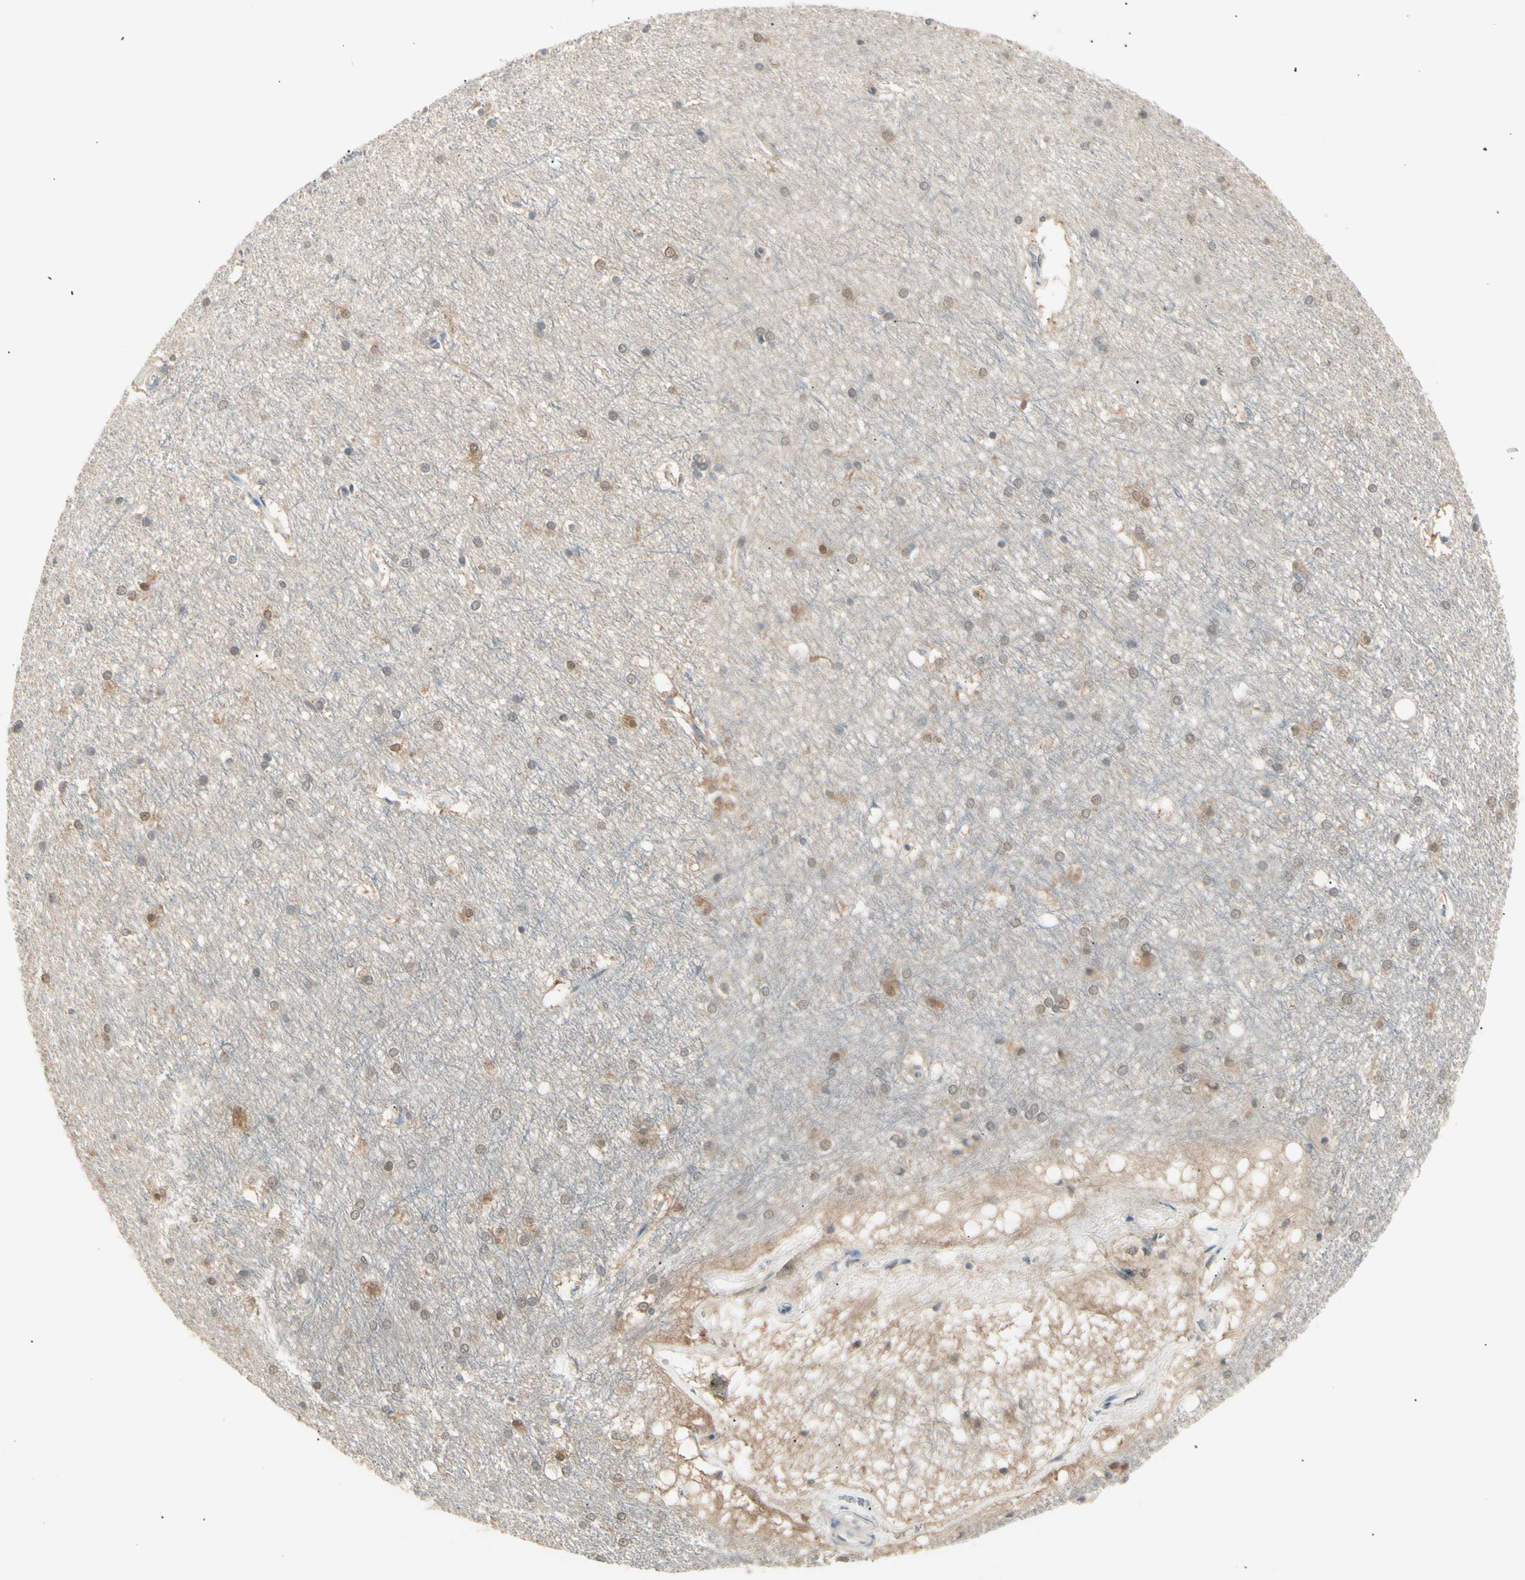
{"staining": {"intensity": "moderate", "quantity": "25%-75%", "location": "cytoplasmic/membranous,nuclear"}, "tissue": "hippocampus", "cell_type": "Glial cells", "image_type": "normal", "snomed": [{"axis": "morphology", "description": "Normal tissue, NOS"}, {"axis": "topography", "description": "Hippocampus"}], "caption": "Glial cells reveal medium levels of moderate cytoplasmic/membranous,nuclear expression in about 25%-75% of cells in benign hippocampus.", "gene": "LHPP", "patient": {"sex": "female", "age": 19}}